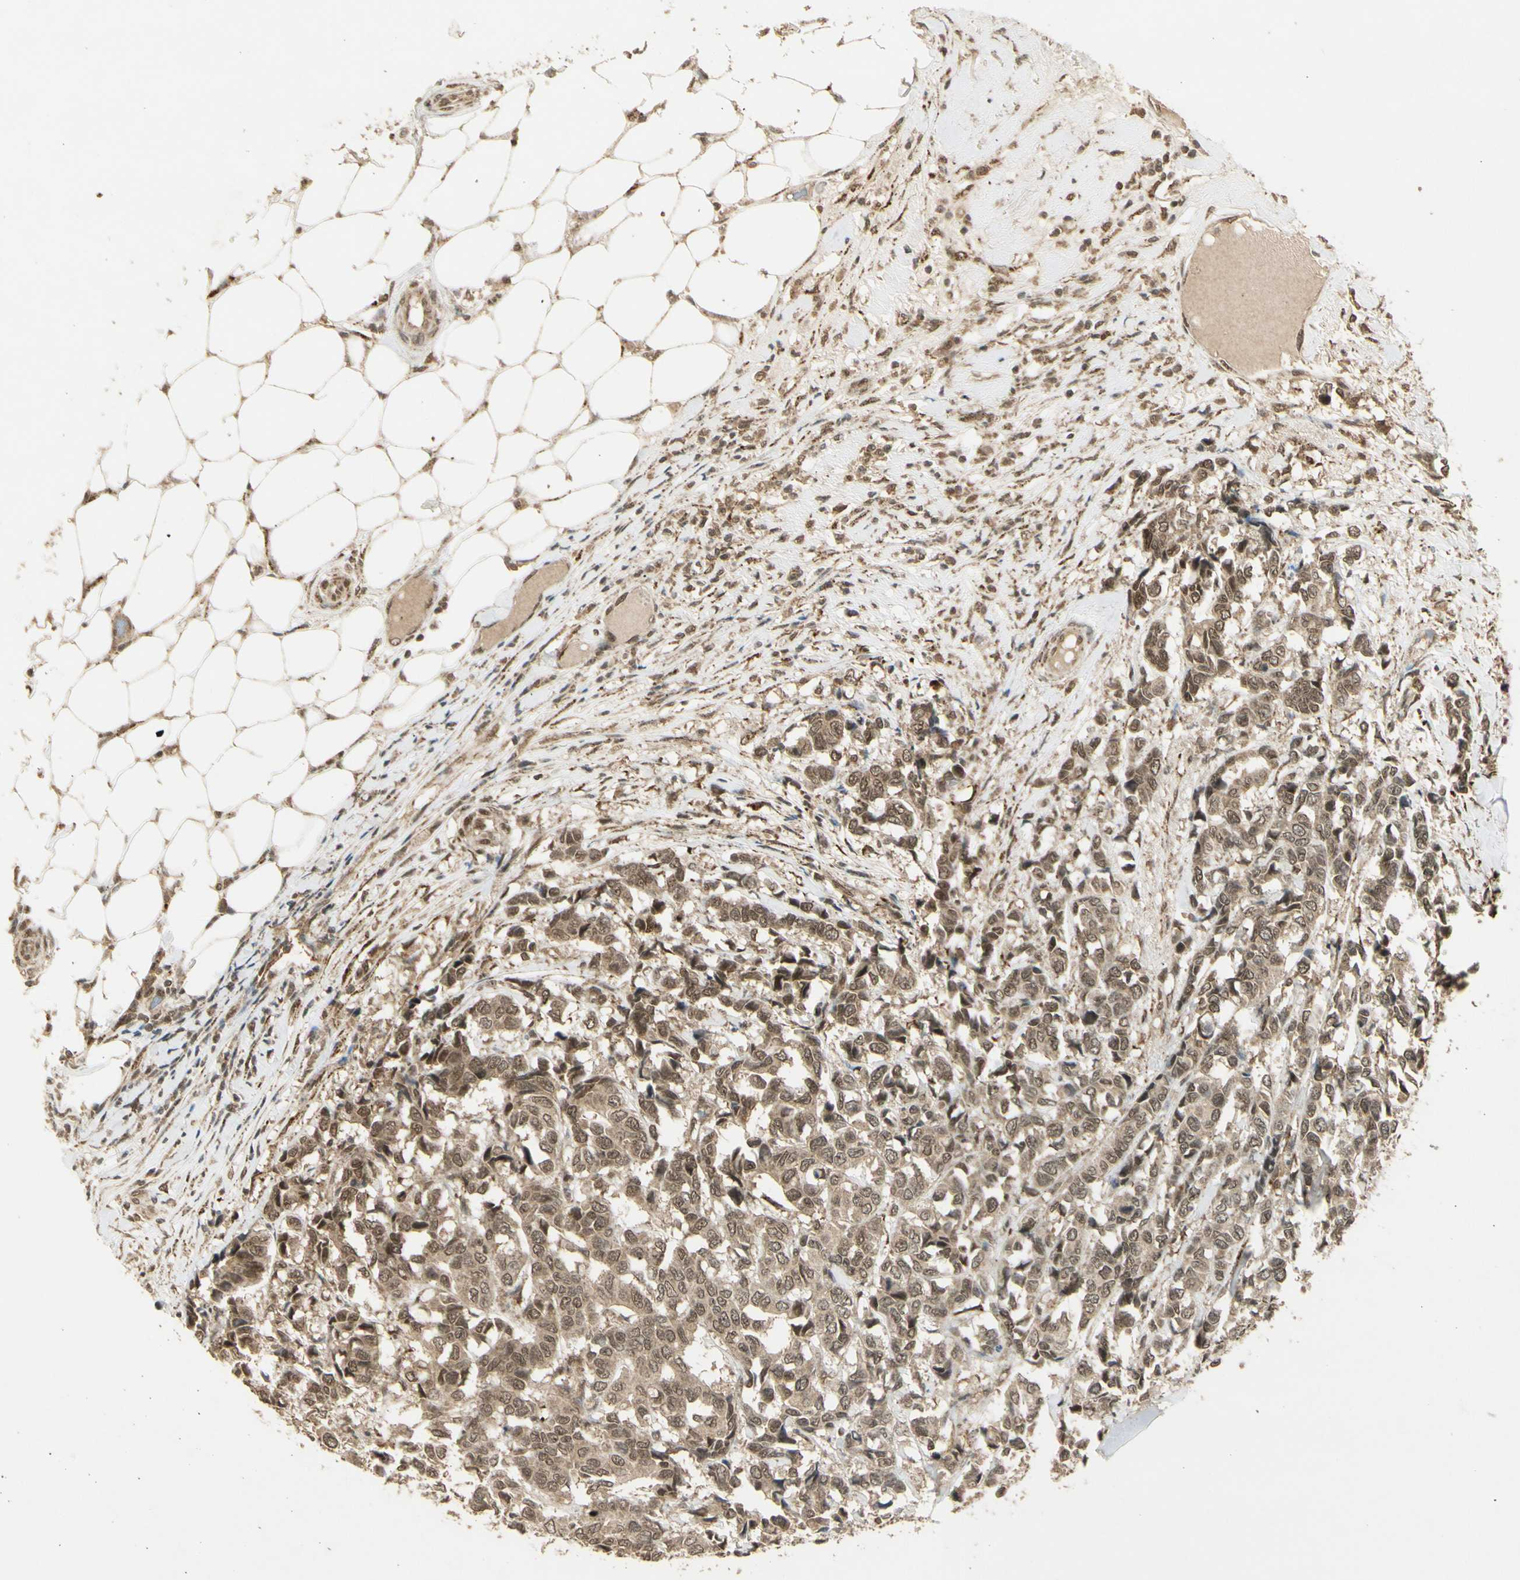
{"staining": {"intensity": "weak", "quantity": ">75%", "location": "cytoplasmic/membranous,nuclear"}, "tissue": "breast cancer", "cell_type": "Tumor cells", "image_type": "cancer", "snomed": [{"axis": "morphology", "description": "Duct carcinoma"}, {"axis": "topography", "description": "Breast"}], "caption": "This photomicrograph demonstrates breast invasive ductal carcinoma stained with immunohistochemistry to label a protein in brown. The cytoplasmic/membranous and nuclear of tumor cells show weak positivity for the protein. Nuclei are counter-stained blue.", "gene": "ZNF135", "patient": {"sex": "female", "age": 87}}